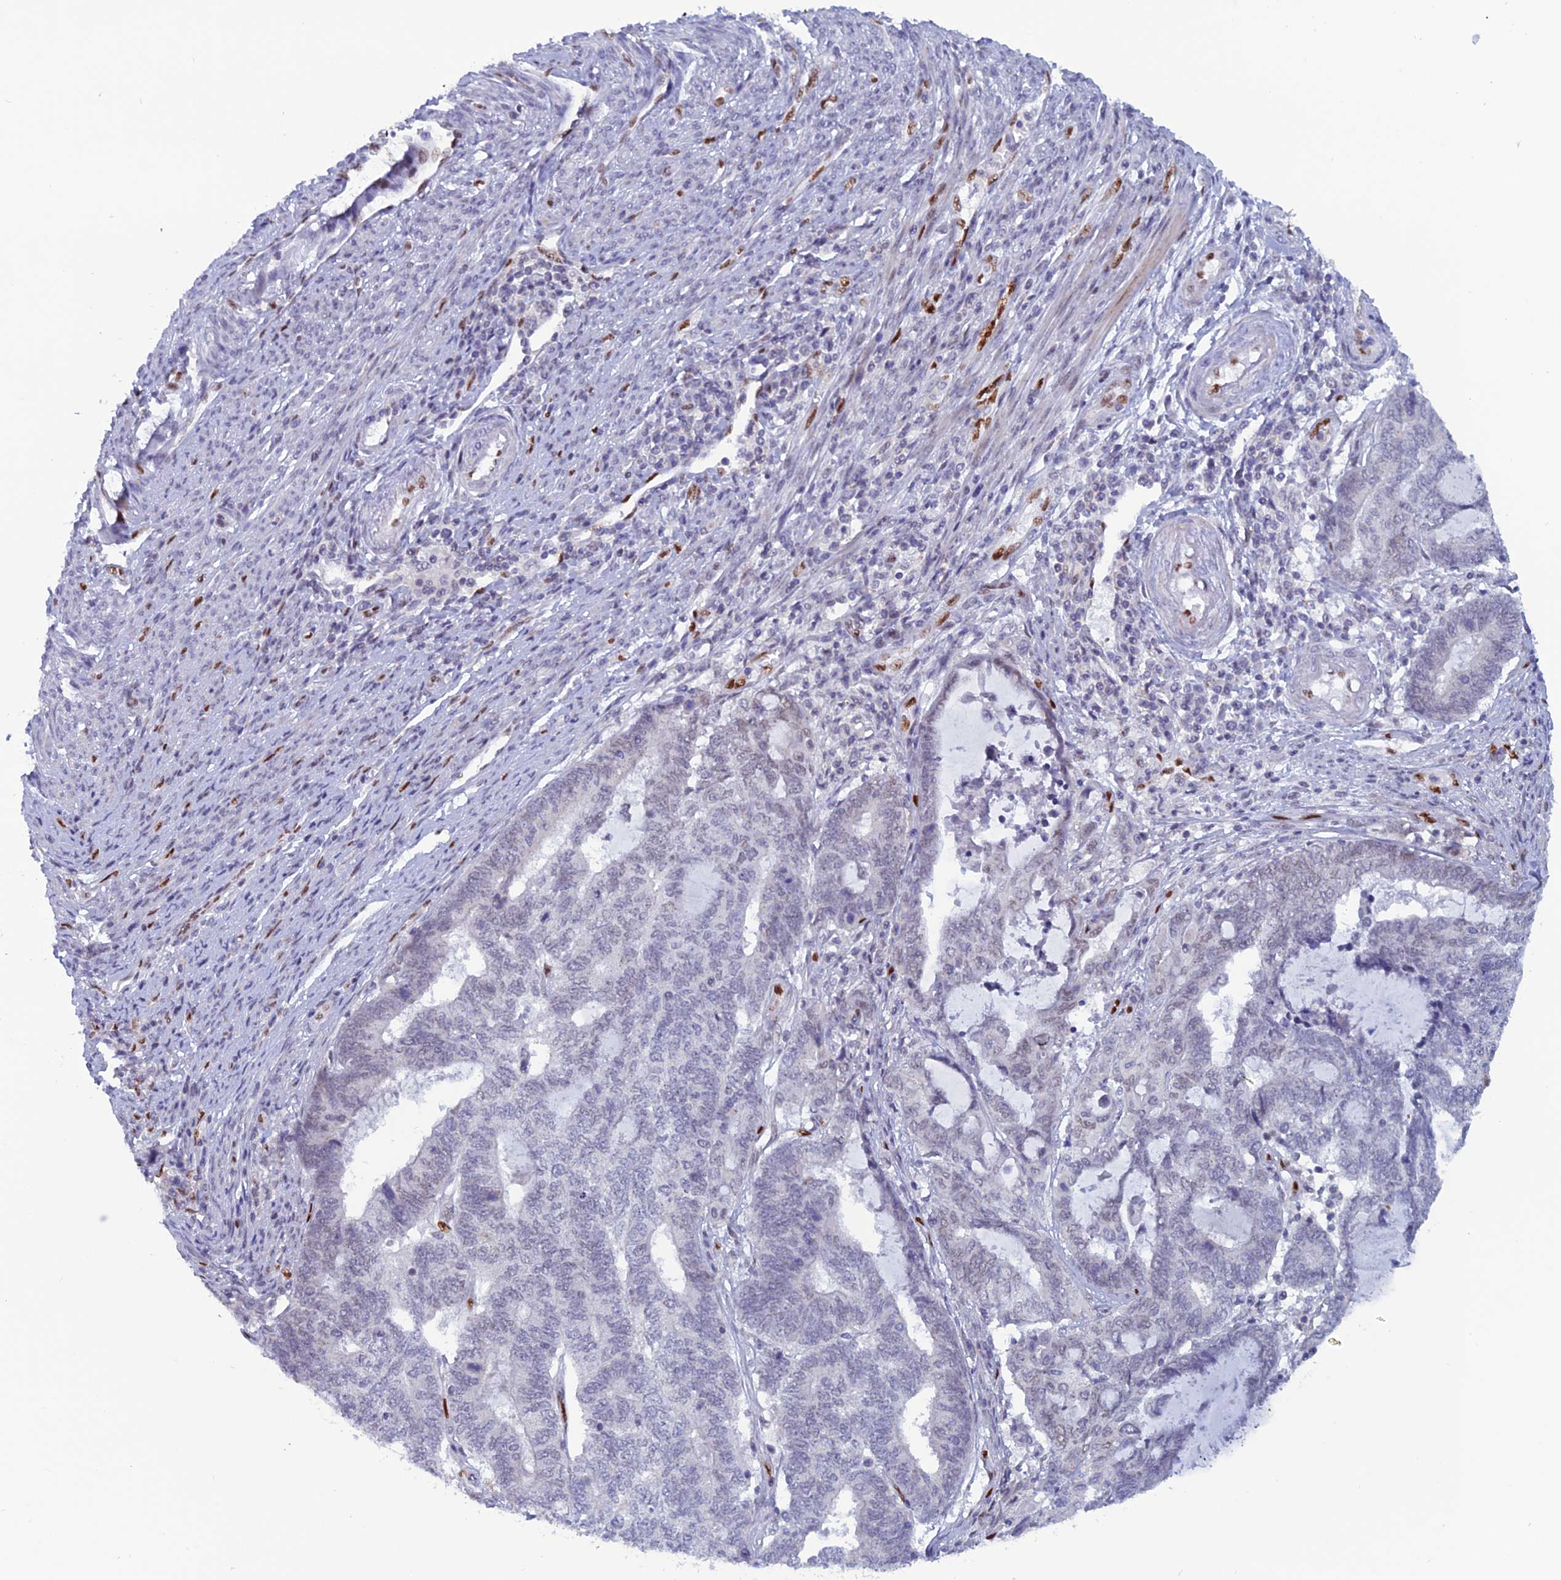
{"staining": {"intensity": "negative", "quantity": "none", "location": "none"}, "tissue": "endometrial cancer", "cell_type": "Tumor cells", "image_type": "cancer", "snomed": [{"axis": "morphology", "description": "Adenocarcinoma, NOS"}, {"axis": "topography", "description": "Uterus"}, {"axis": "topography", "description": "Endometrium"}], "caption": "Tumor cells are negative for protein expression in human endometrial cancer.", "gene": "NOL4L", "patient": {"sex": "female", "age": 70}}